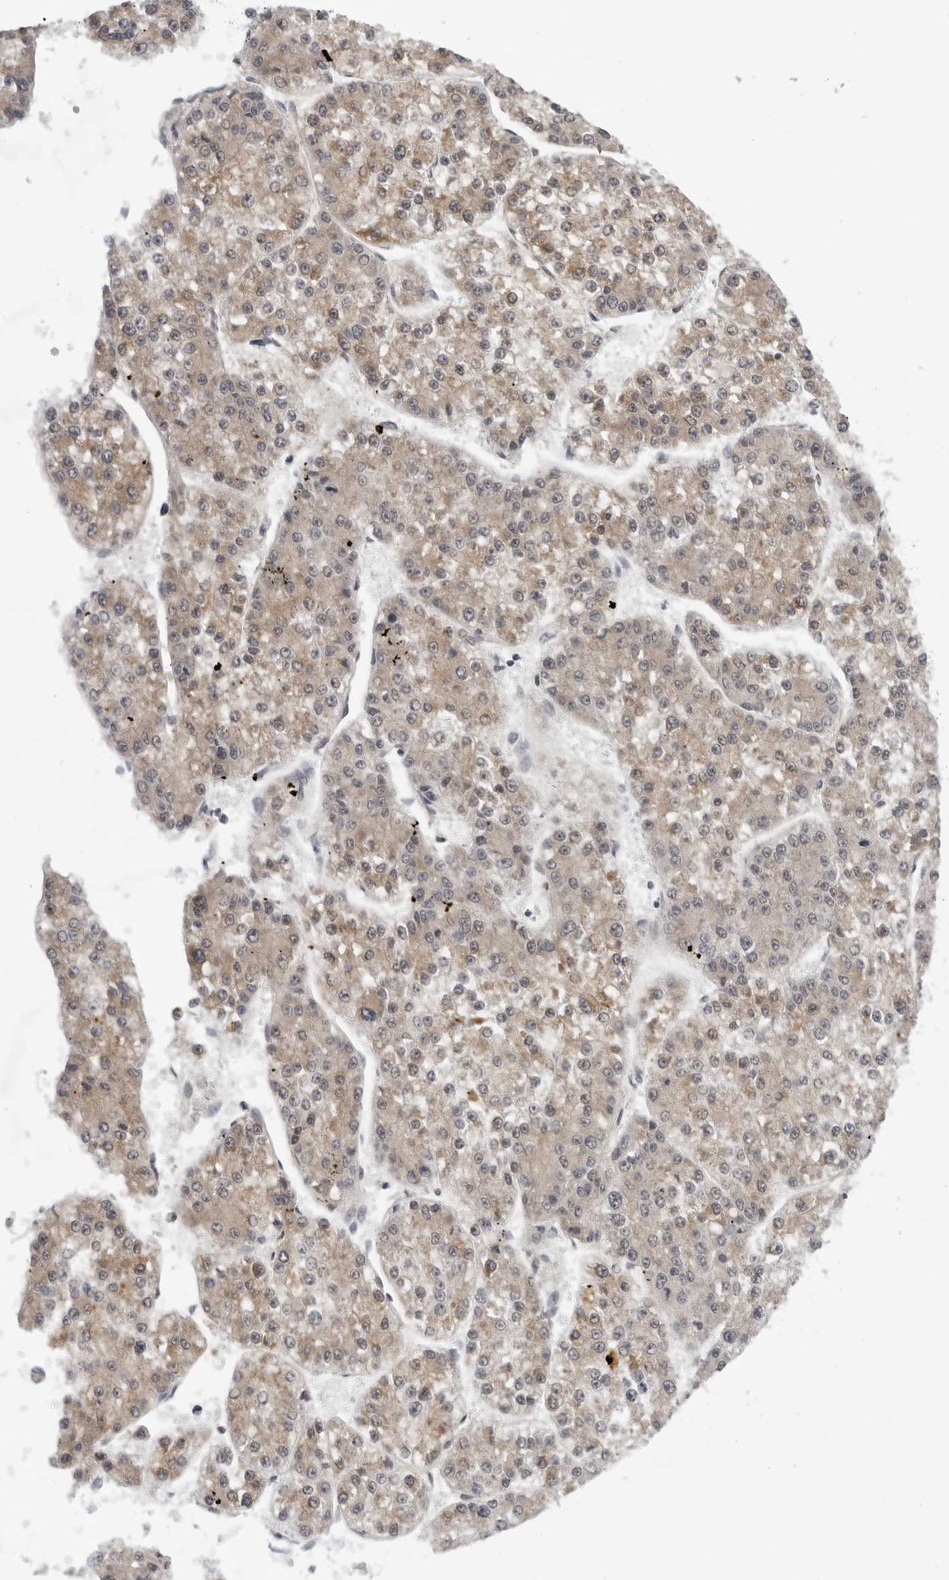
{"staining": {"intensity": "weak", "quantity": ">75%", "location": "cytoplasmic/membranous"}, "tissue": "liver cancer", "cell_type": "Tumor cells", "image_type": "cancer", "snomed": [{"axis": "morphology", "description": "Carcinoma, Hepatocellular, NOS"}, {"axis": "topography", "description": "Liver"}], "caption": "Weak cytoplasmic/membranous protein expression is identified in about >75% of tumor cells in liver hepatocellular carcinoma. The staining is performed using DAB brown chromogen to label protein expression. The nuclei are counter-stained blue using hematoxylin.", "gene": "CPT2", "patient": {"sex": "female", "age": 73}}